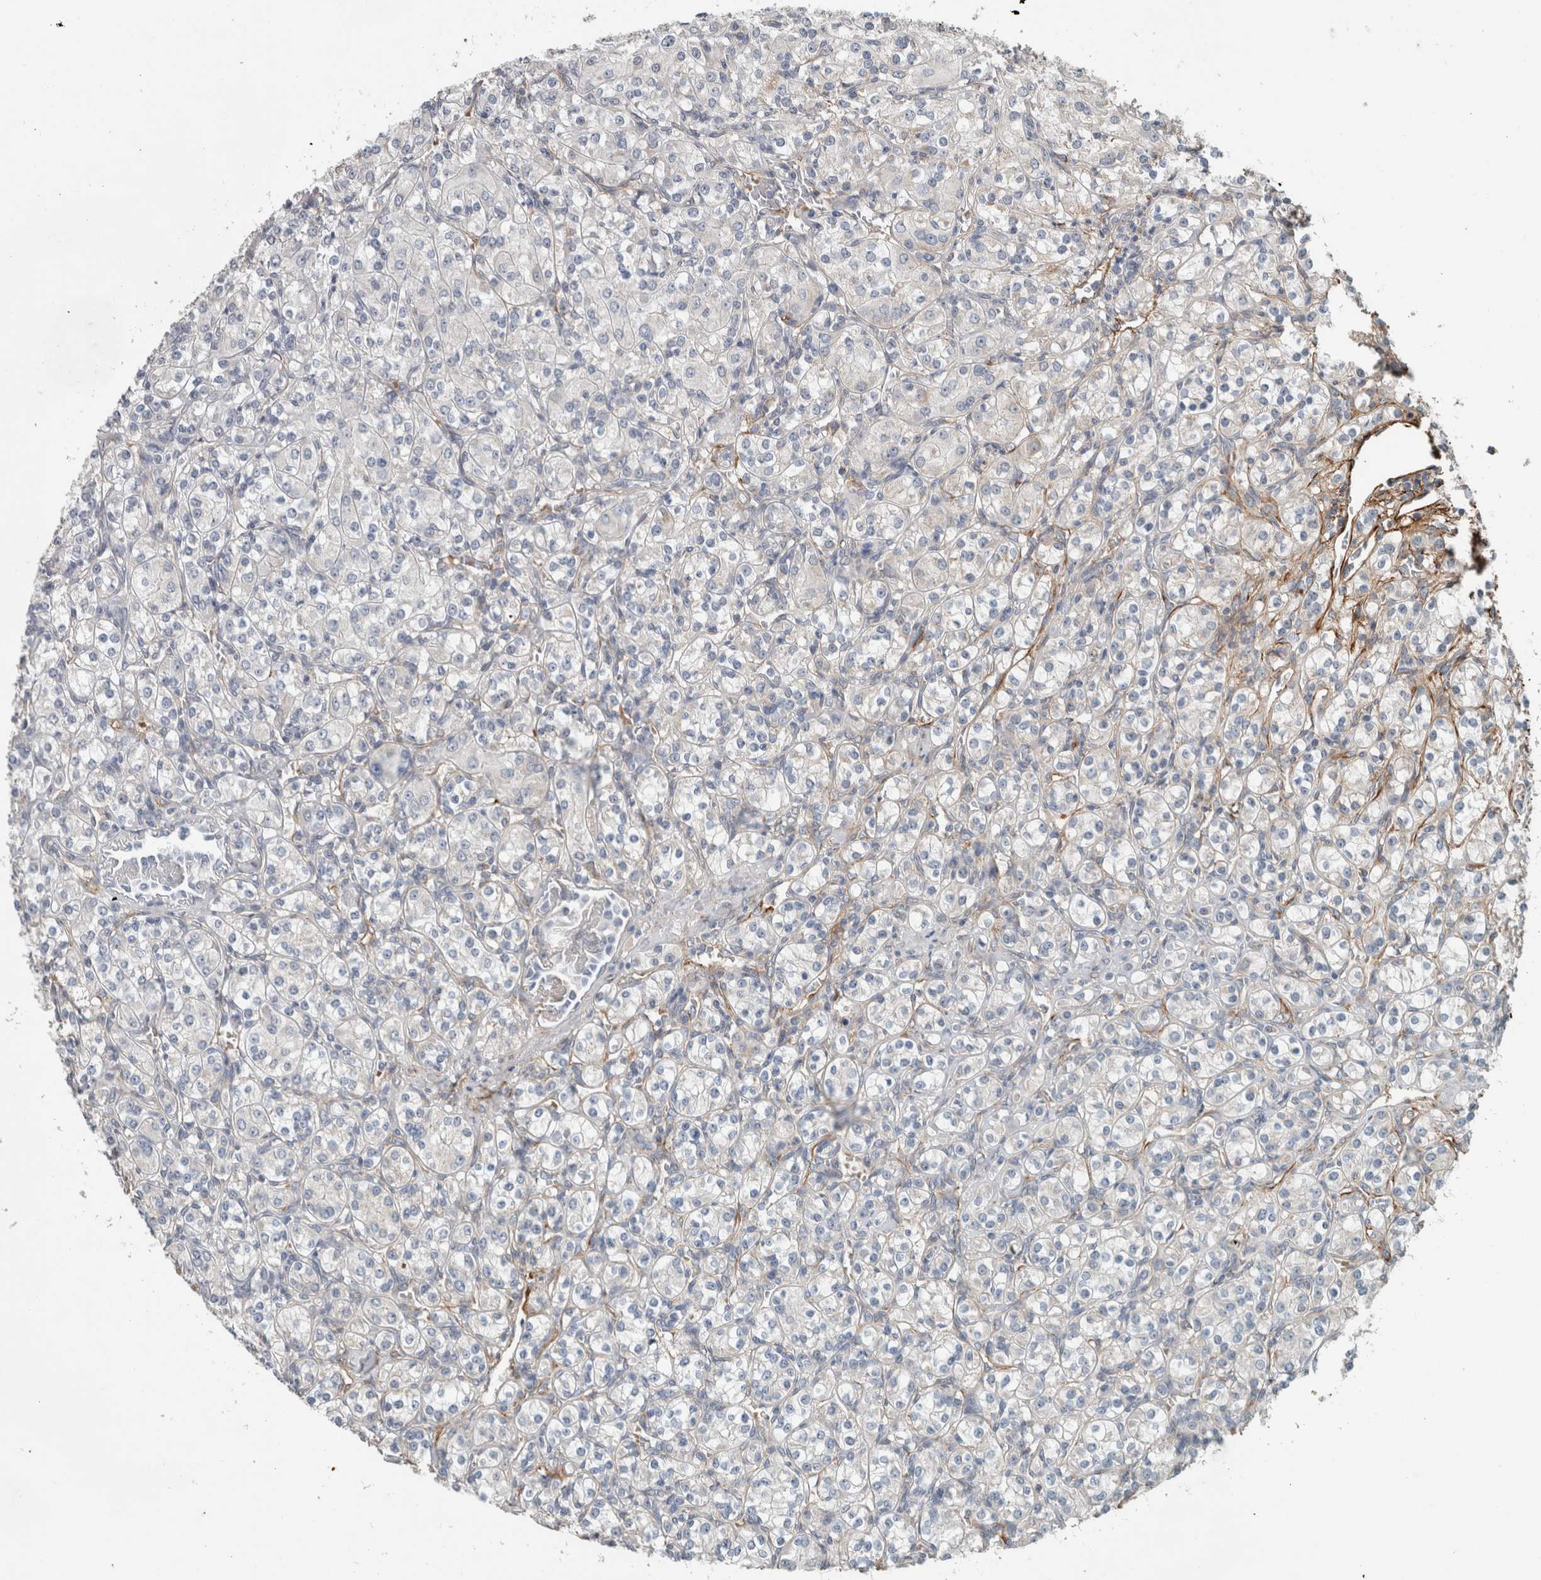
{"staining": {"intensity": "negative", "quantity": "none", "location": "none"}, "tissue": "renal cancer", "cell_type": "Tumor cells", "image_type": "cancer", "snomed": [{"axis": "morphology", "description": "Adenocarcinoma, NOS"}, {"axis": "topography", "description": "Kidney"}], "caption": "Tumor cells are negative for protein expression in human adenocarcinoma (renal).", "gene": "FN1", "patient": {"sex": "male", "age": 77}}